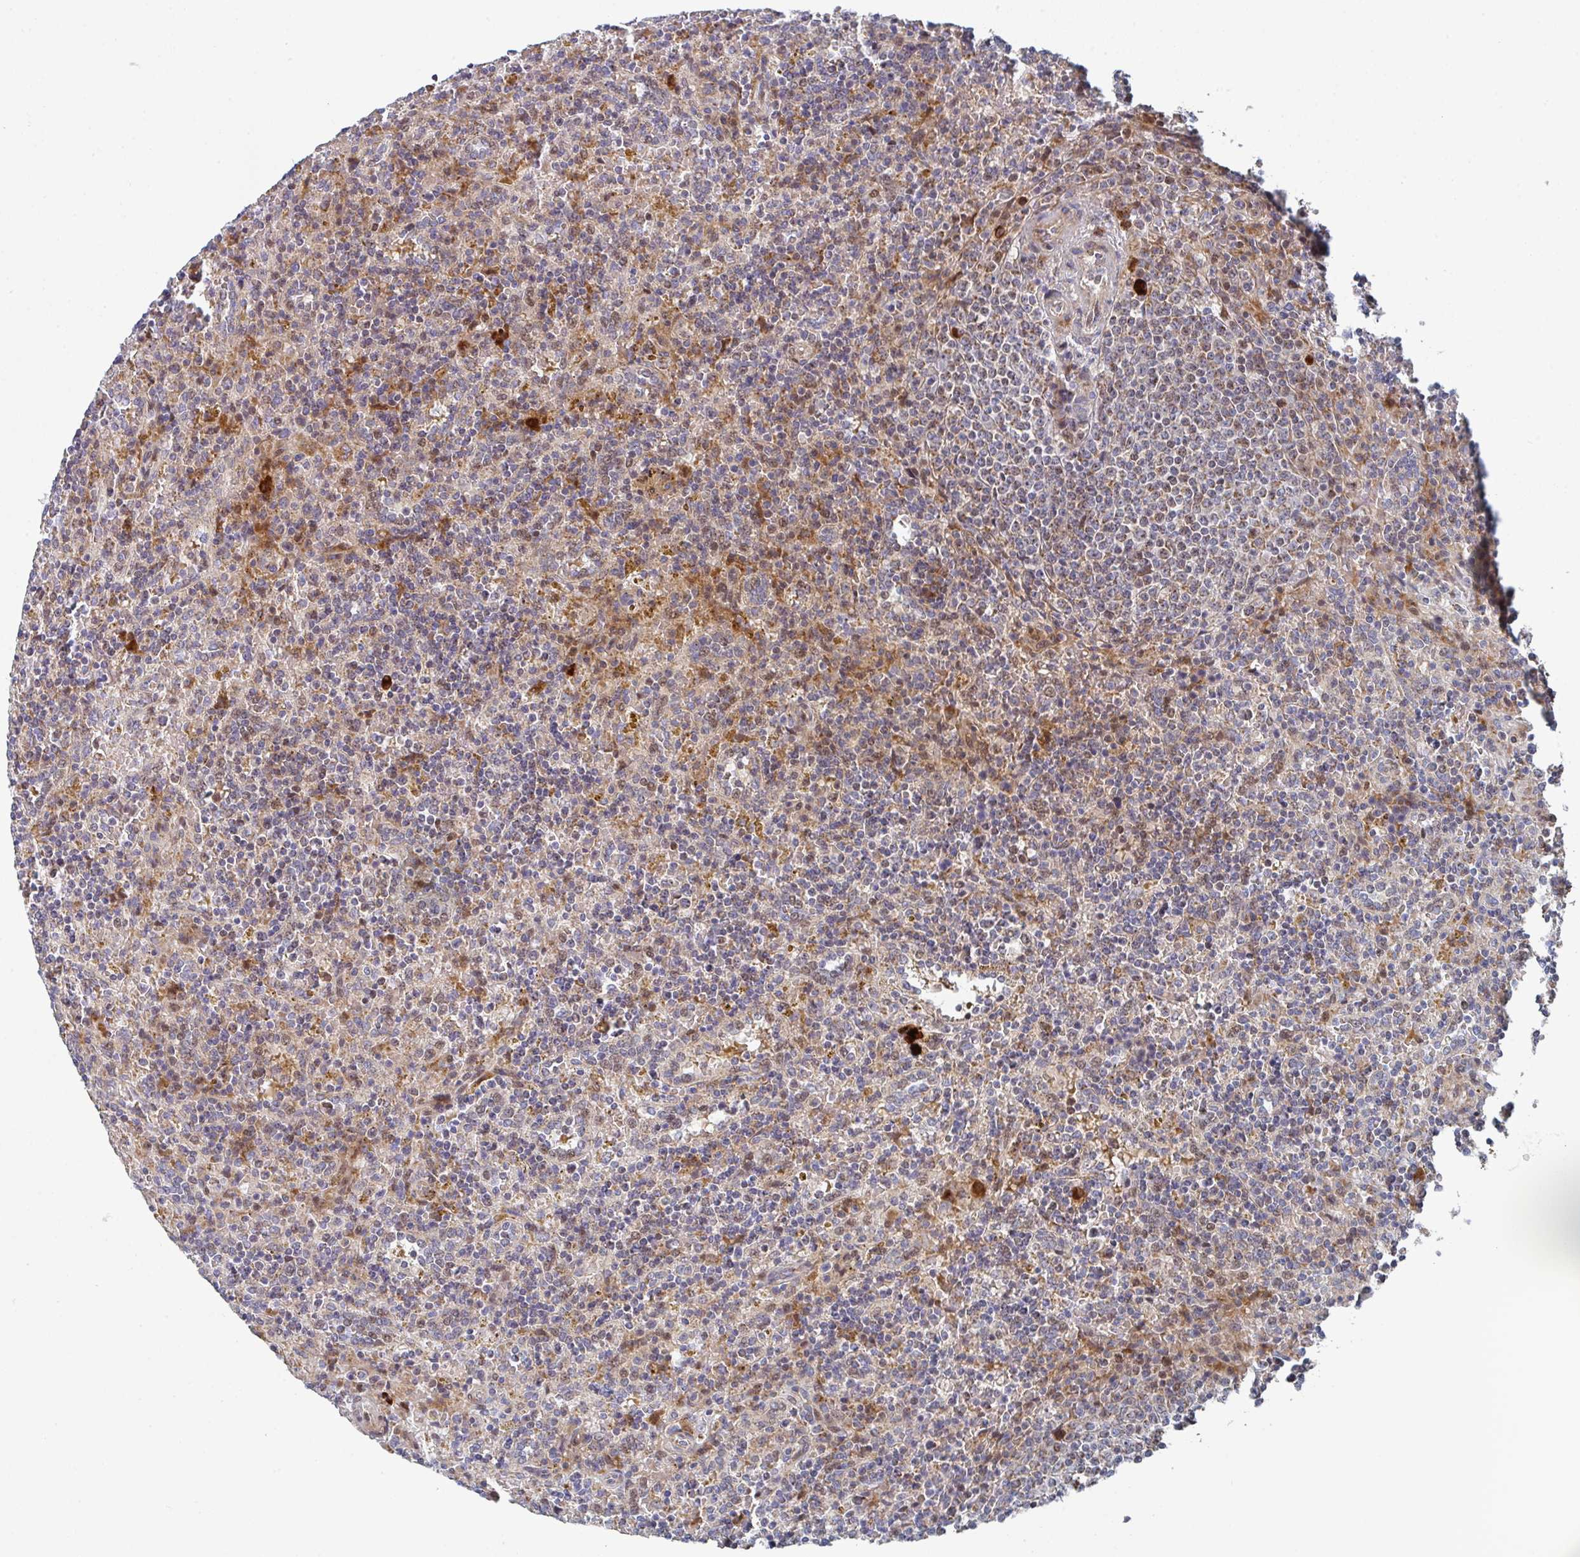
{"staining": {"intensity": "moderate", "quantity": "<25%", "location": "cytoplasmic/membranous"}, "tissue": "lymphoma", "cell_type": "Tumor cells", "image_type": "cancer", "snomed": [{"axis": "morphology", "description": "Malignant lymphoma, non-Hodgkin's type, Low grade"}, {"axis": "topography", "description": "Spleen"}], "caption": "Human malignant lymphoma, non-Hodgkin's type (low-grade) stained with a brown dye demonstrates moderate cytoplasmic/membranous positive positivity in about <25% of tumor cells.", "gene": "ZNF644", "patient": {"sex": "male", "age": 67}}